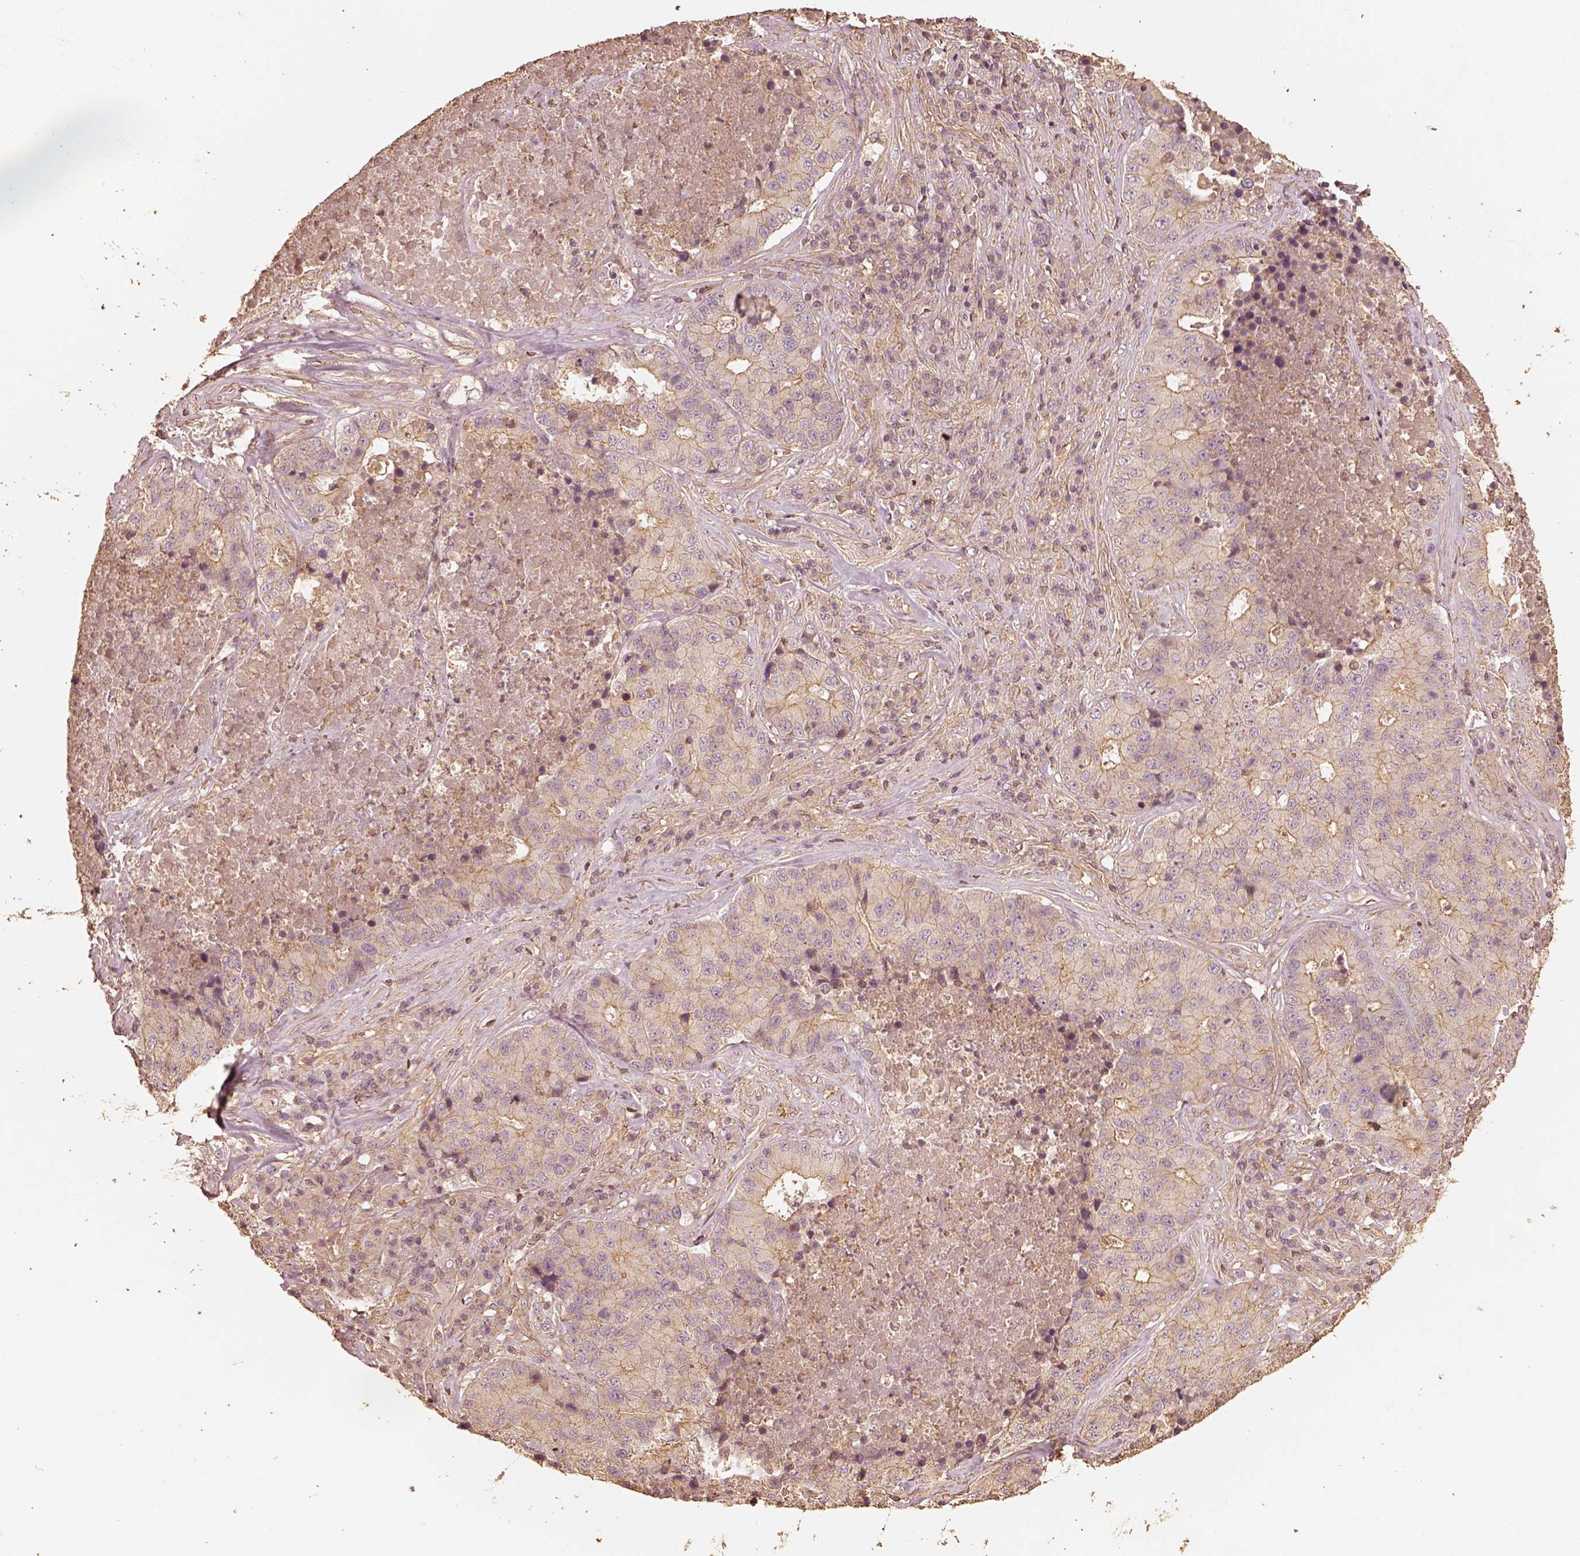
{"staining": {"intensity": "moderate", "quantity": "25%-75%", "location": "cytoplasmic/membranous"}, "tissue": "stomach cancer", "cell_type": "Tumor cells", "image_type": "cancer", "snomed": [{"axis": "morphology", "description": "Adenocarcinoma, NOS"}, {"axis": "topography", "description": "Stomach"}], "caption": "A medium amount of moderate cytoplasmic/membranous expression is seen in approximately 25%-75% of tumor cells in adenocarcinoma (stomach) tissue.", "gene": "WDR7", "patient": {"sex": "male", "age": 71}}